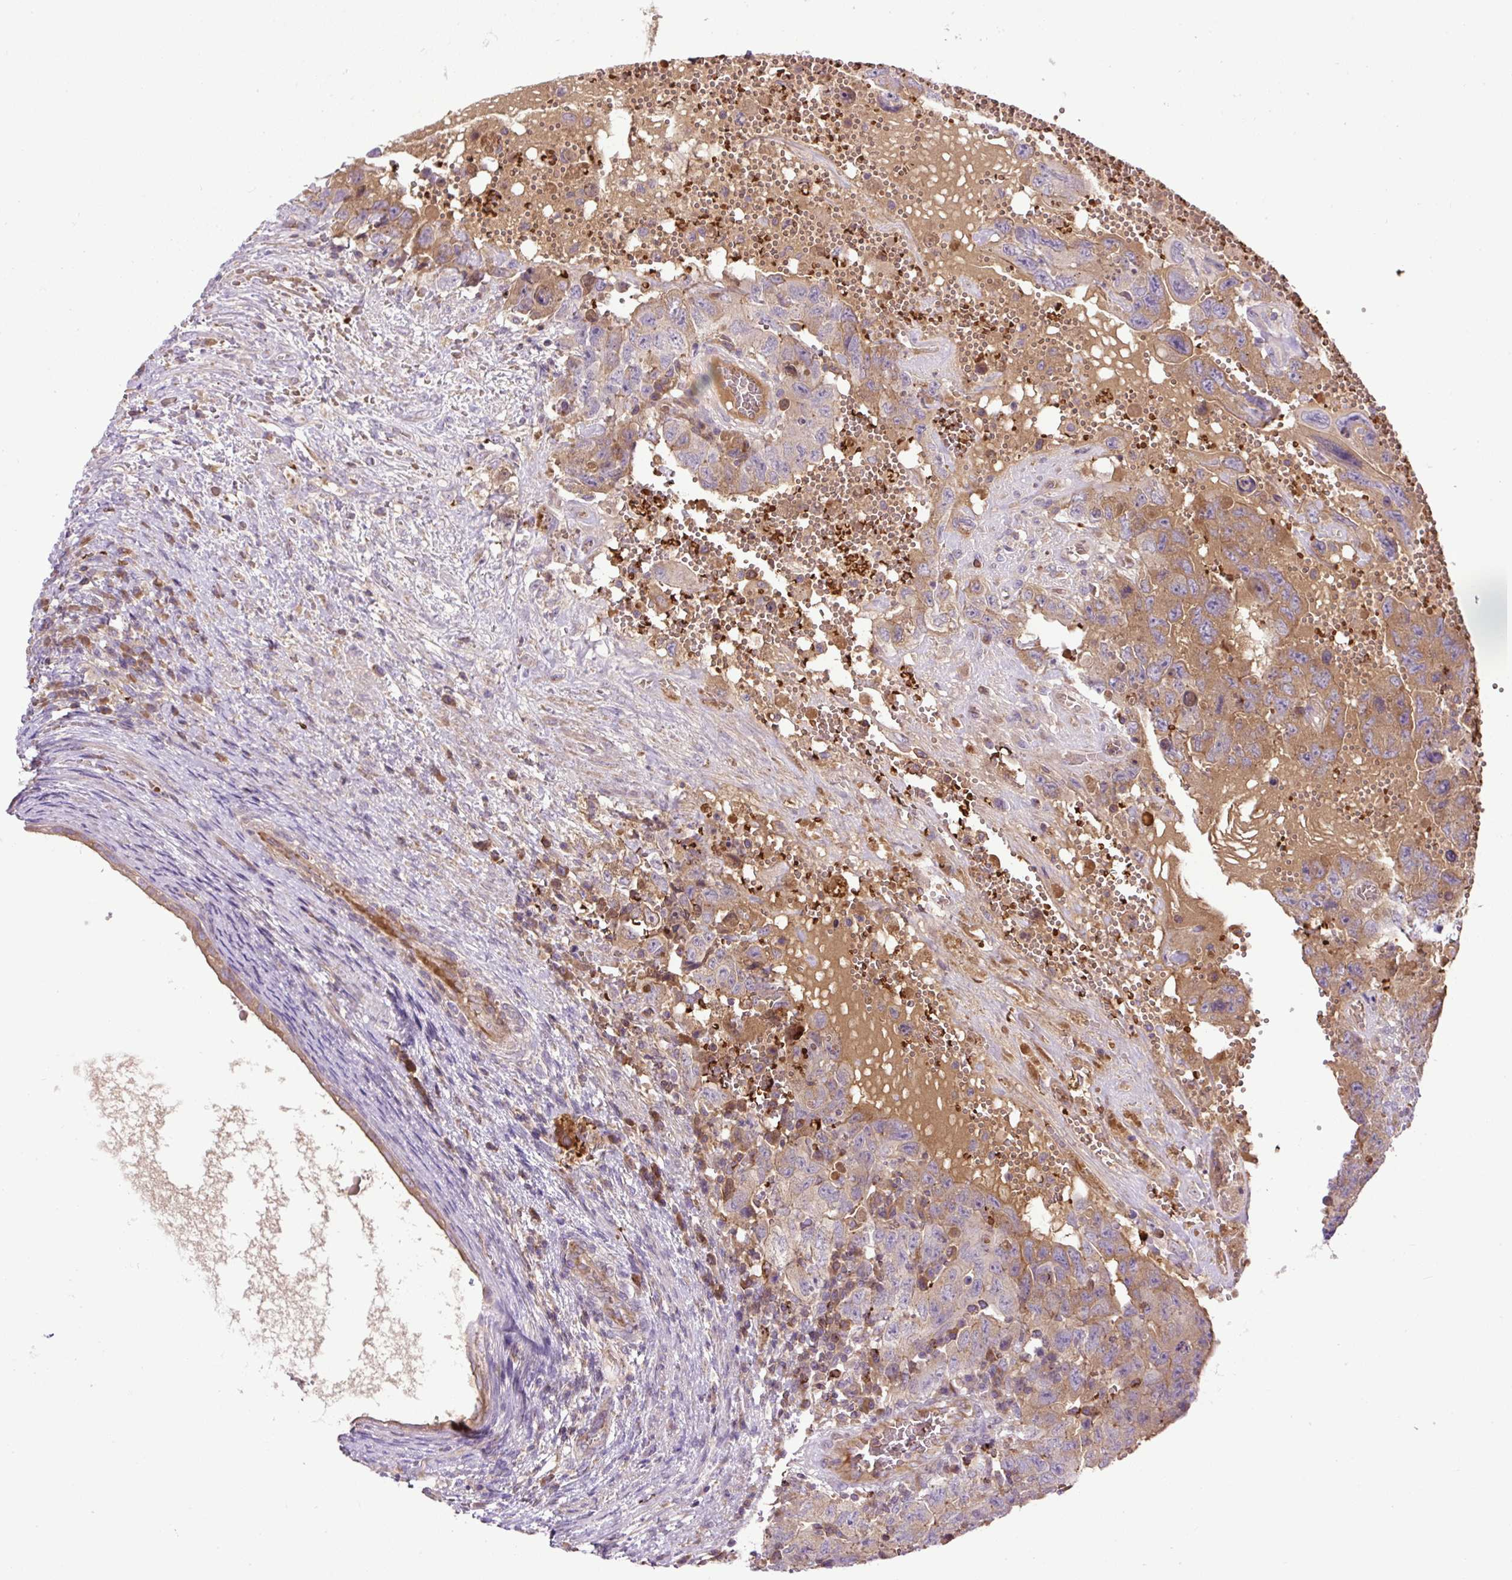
{"staining": {"intensity": "weak", "quantity": "25%-75%", "location": "cytoplasmic/membranous"}, "tissue": "testis cancer", "cell_type": "Tumor cells", "image_type": "cancer", "snomed": [{"axis": "morphology", "description": "Carcinoma, Embryonal, NOS"}, {"axis": "topography", "description": "Testis"}], "caption": "Embryonal carcinoma (testis) stained with DAB (3,3'-diaminobenzidine) immunohistochemistry (IHC) exhibits low levels of weak cytoplasmic/membranous positivity in approximately 25%-75% of tumor cells.", "gene": "CXCL13", "patient": {"sex": "male", "age": 26}}